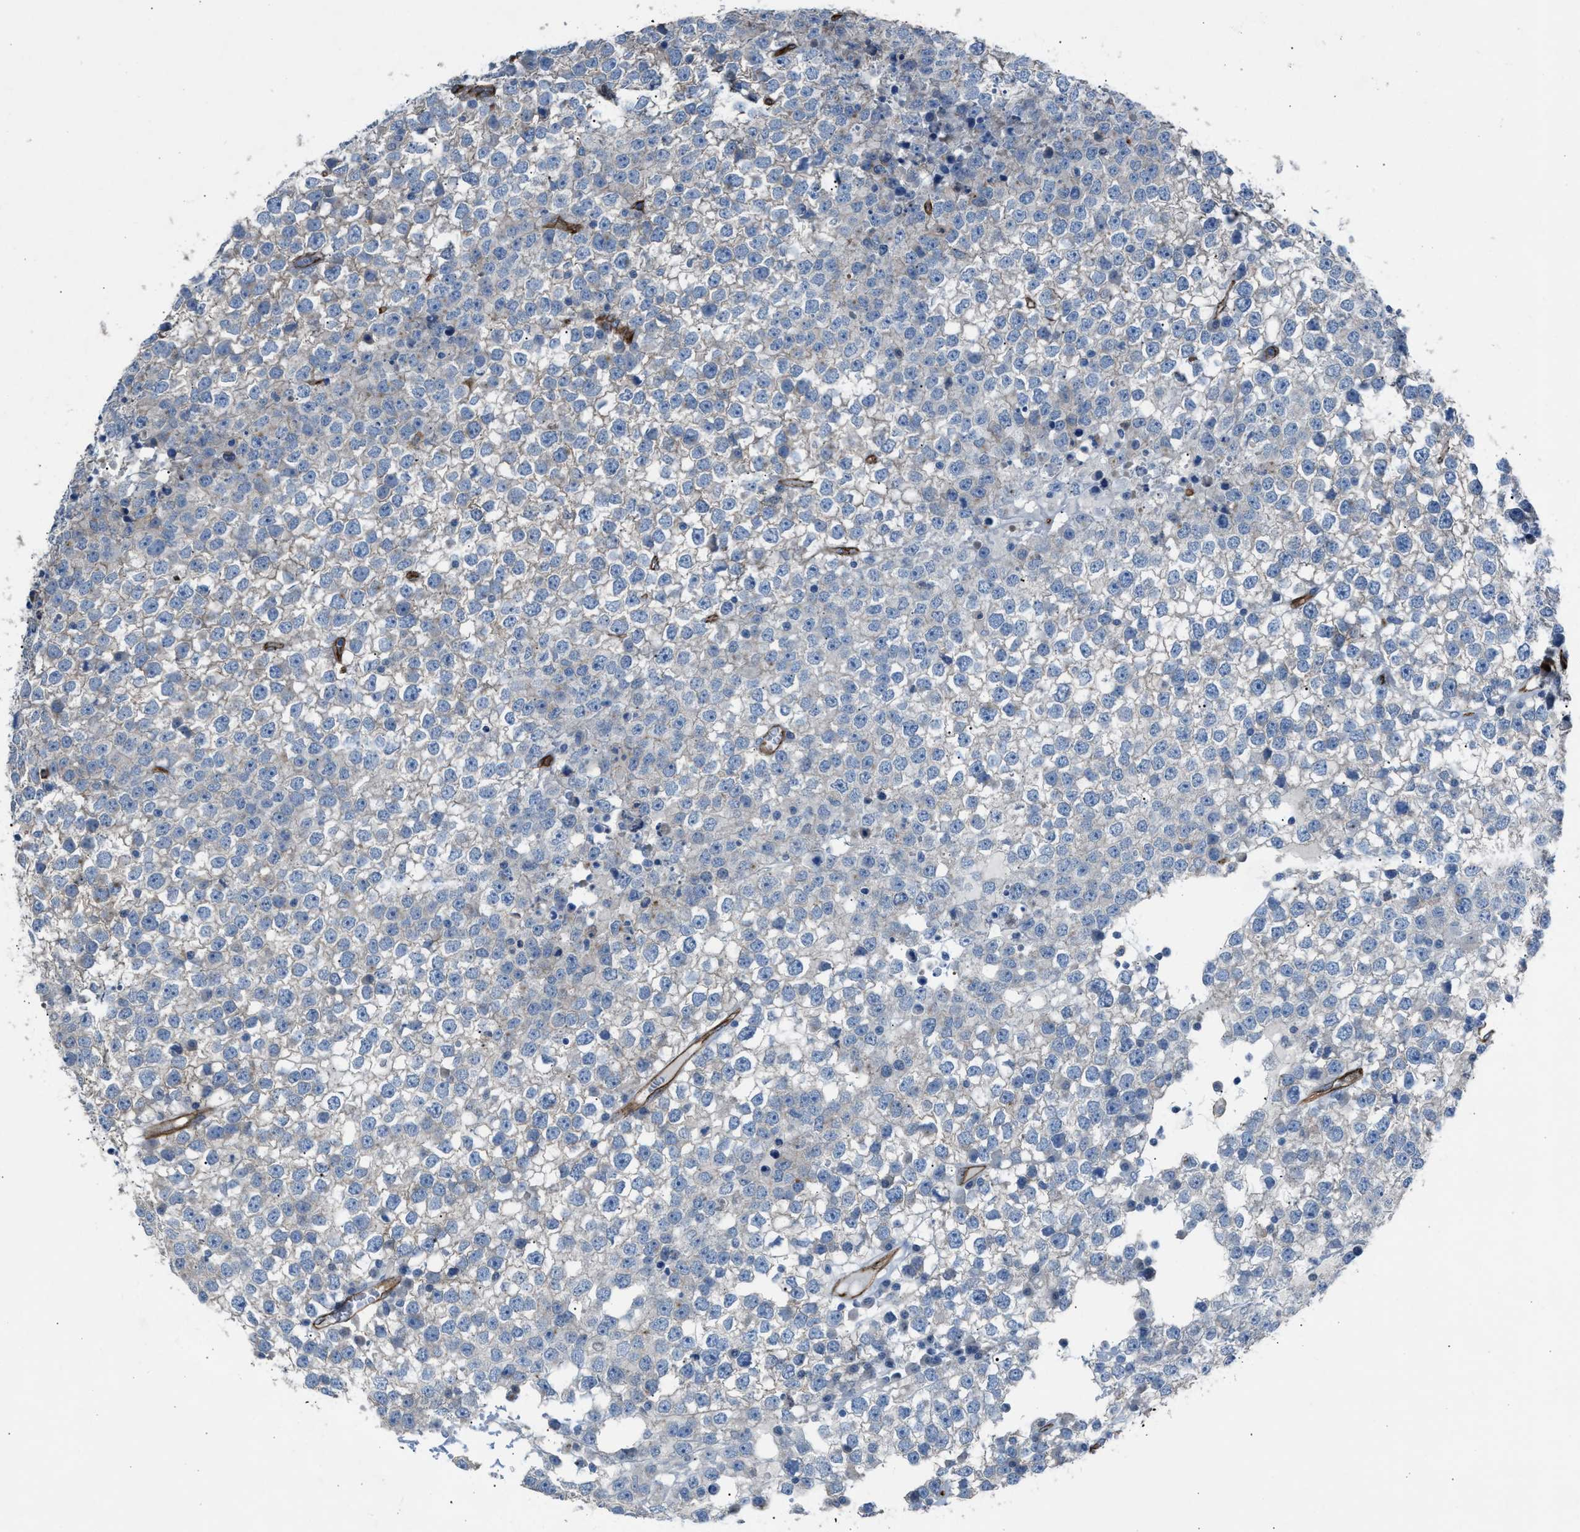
{"staining": {"intensity": "negative", "quantity": "none", "location": "none"}, "tissue": "testis cancer", "cell_type": "Tumor cells", "image_type": "cancer", "snomed": [{"axis": "morphology", "description": "Seminoma, NOS"}, {"axis": "topography", "description": "Testis"}], "caption": "Immunohistochemical staining of testis seminoma exhibits no significant staining in tumor cells.", "gene": "DYSF", "patient": {"sex": "male", "age": 65}}